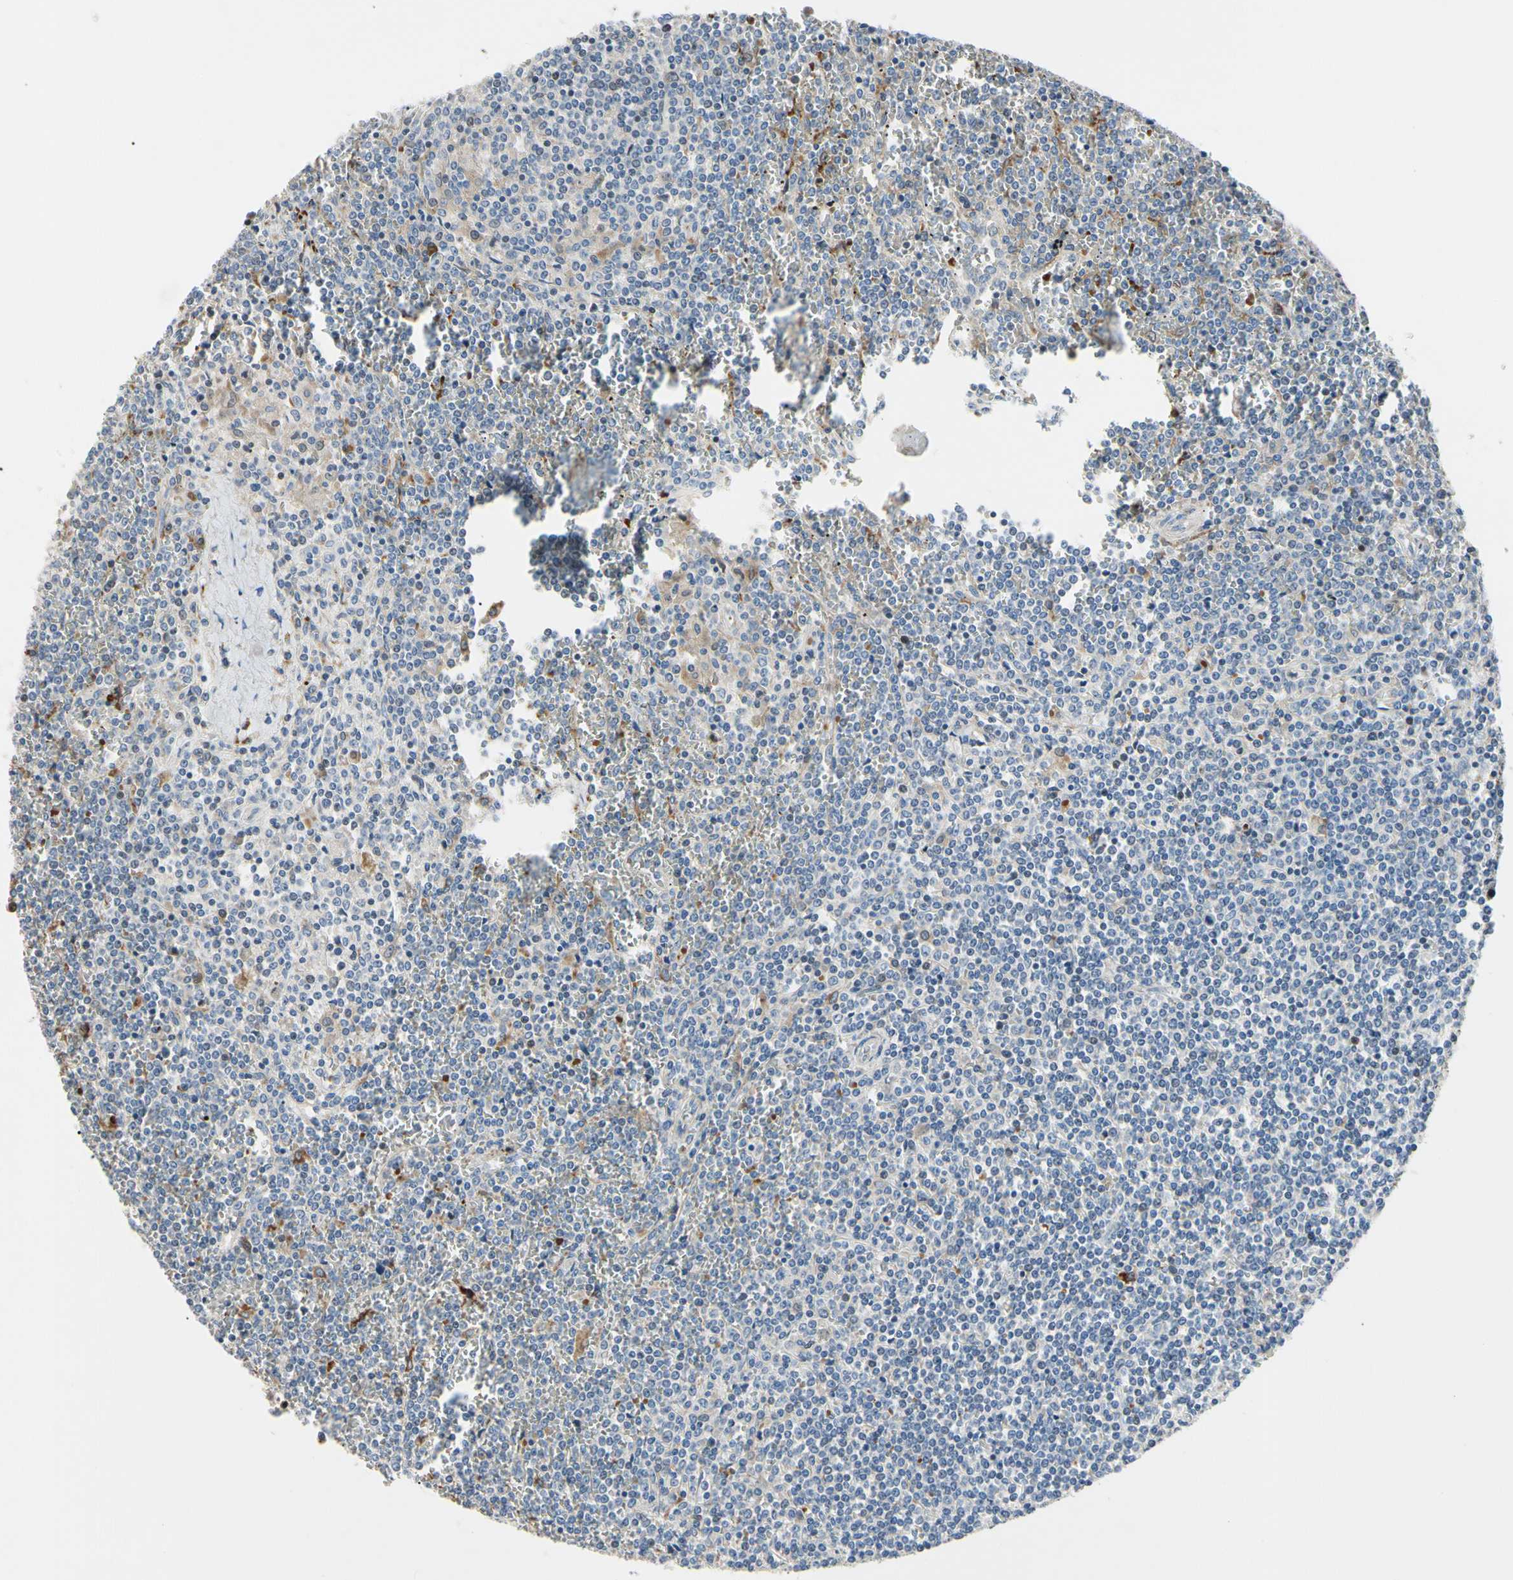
{"staining": {"intensity": "negative", "quantity": "none", "location": "none"}, "tissue": "lymphoma", "cell_type": "Tumor cells", "image_type": "cancer", "snomed": [{"axis": "morphology", "description": "Malignant lymphoma, non-Hodgkin's type, Low grade"}, {"axis": "topography", "description": "Spleen"}], "caption": "Micrograph shows no protein positivity in tumor cells of lymphoma tissue. (DAB immunohistochemistry (IHC) visualized using brightfield microscopy, high magnification).", "gene": "RETSAT", "patient": {"sex": "female", "age": 19}}